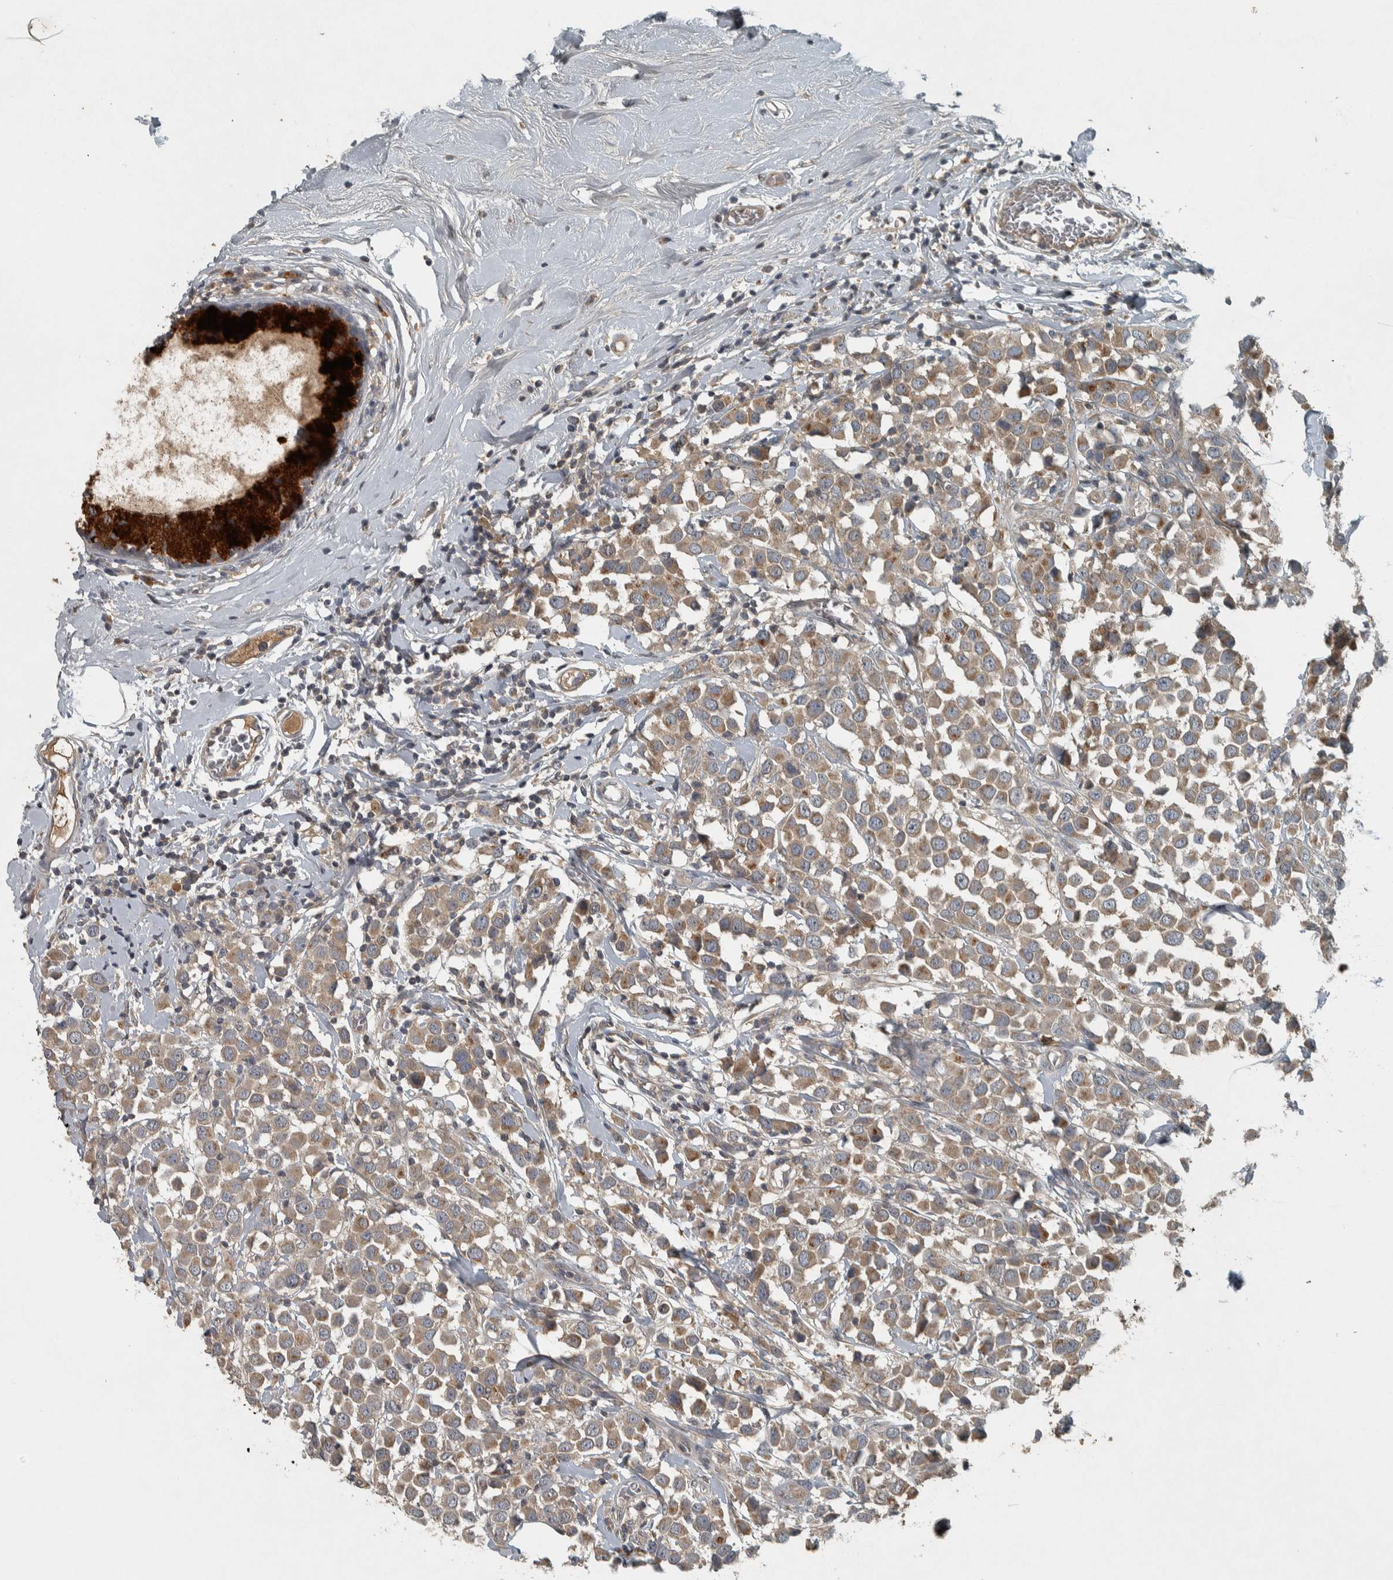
{"staining": {"intensity": "weak", "quantity": ">75%", "location": "cytoplasmic/membranous"}, "tissue": "breast cancer", "cell_type": "Tumor cells", "image_type": "cancer", "snomed": [{"axis": "morphology", "description": "Duct carcinoma"}, {"axis": "topography", "description": "Breast"}], "caption": "This is a histology image of IHC staining of intraductal carcinoma (breast), which shows weak positivity in the cytoplasmic/membranous of tumor cells.", "gene": "CLCN2", "patient": {"sex": "female", "age": 61}}